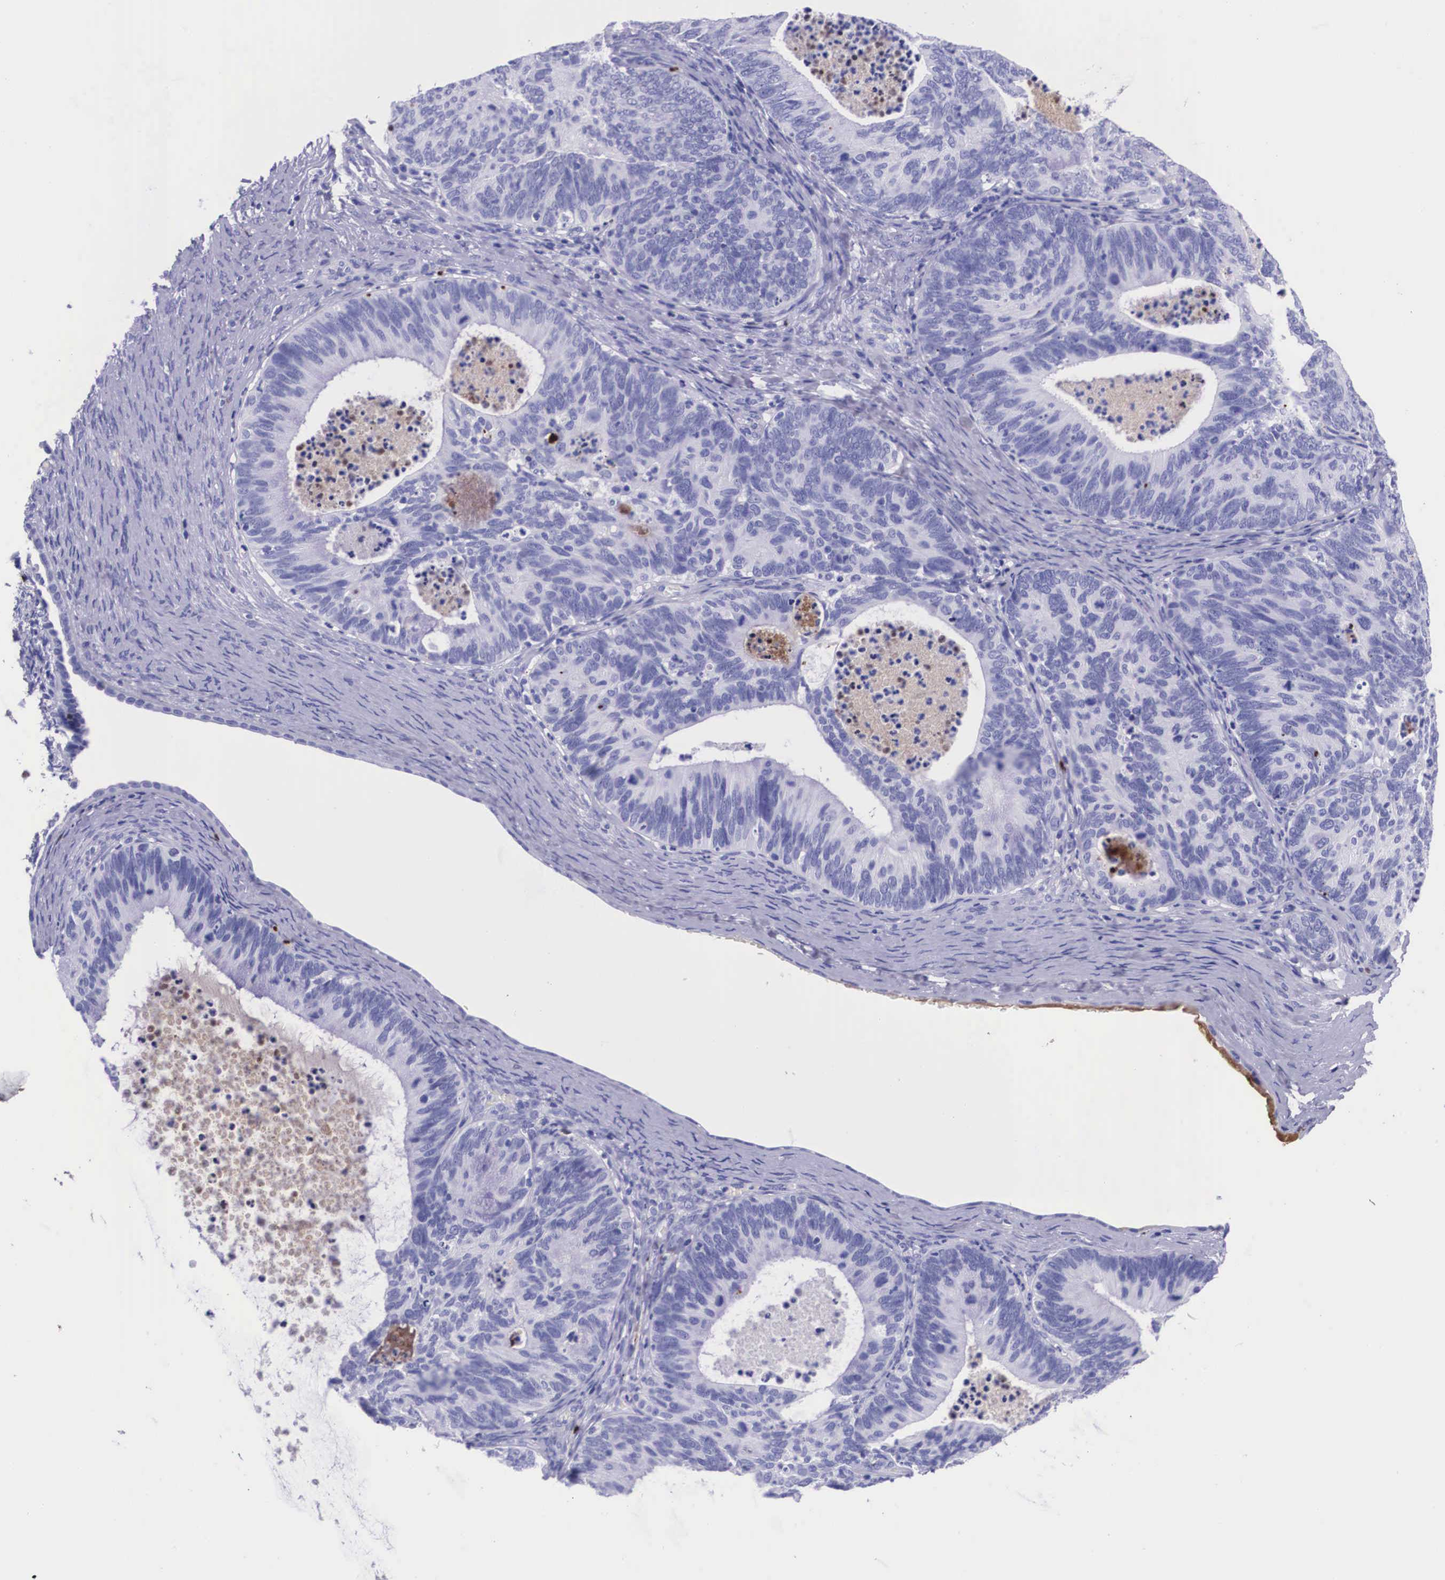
{"staining": {"intensity": "negative", "quantity": "none", "location": "none"}, "tissue": "ovarian cancer", "cell_type": "Tumor cells", "image_type": "cancer", "snomed": [{"axis": "morphology", "description": "Carcinoma, endometroid"}, {"axis": "topography", "description": "Ovary"}], "caption": "Immunohistochemistry of ovarian cancer demonstrates no staining in tumor cells.", "gene": "PLG", "patient": {"sex": "female", "age": 52}}